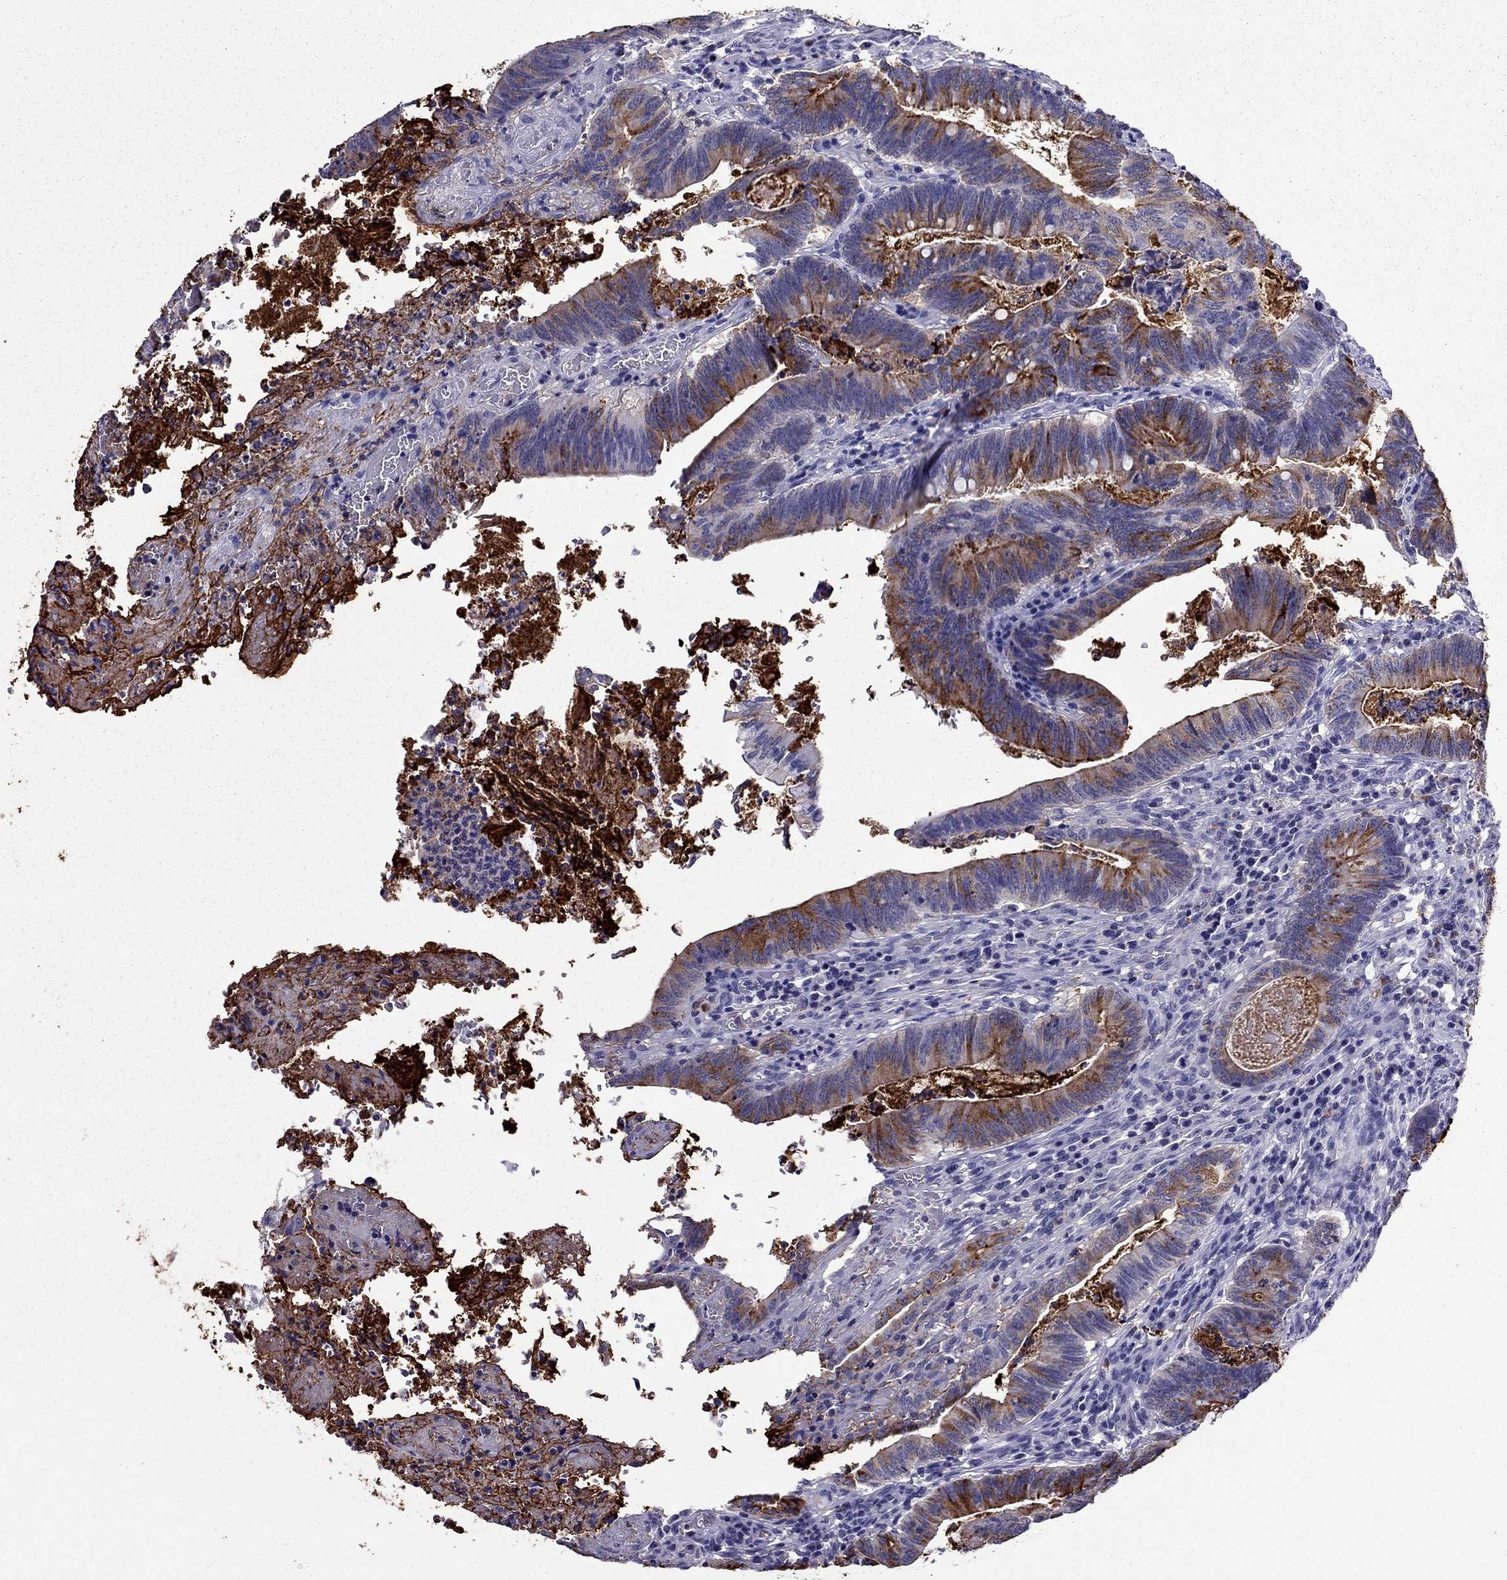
{"staining": {"intensity": "strong", "quantity": "25%-75%", "location": "cytoplasmic/membranous"}, "tissue": "colorectal cancer", "cell_type": "Tumor cells", "image_type": "cancer", "snomed": [{"axis": "morphology", "description": "Adenocarcinoma, NOS"}, {"axis": "topography", "description": "Colon"}], "caption": "This is an image of immunohistochemistry staining of colorectal cancer (adenocarcinoma), which shows strong staining in the cytoplasmic/membranous of tumor cells.", "gene": "OLFM4", "patient": {"sex": "female", "age": 70}}